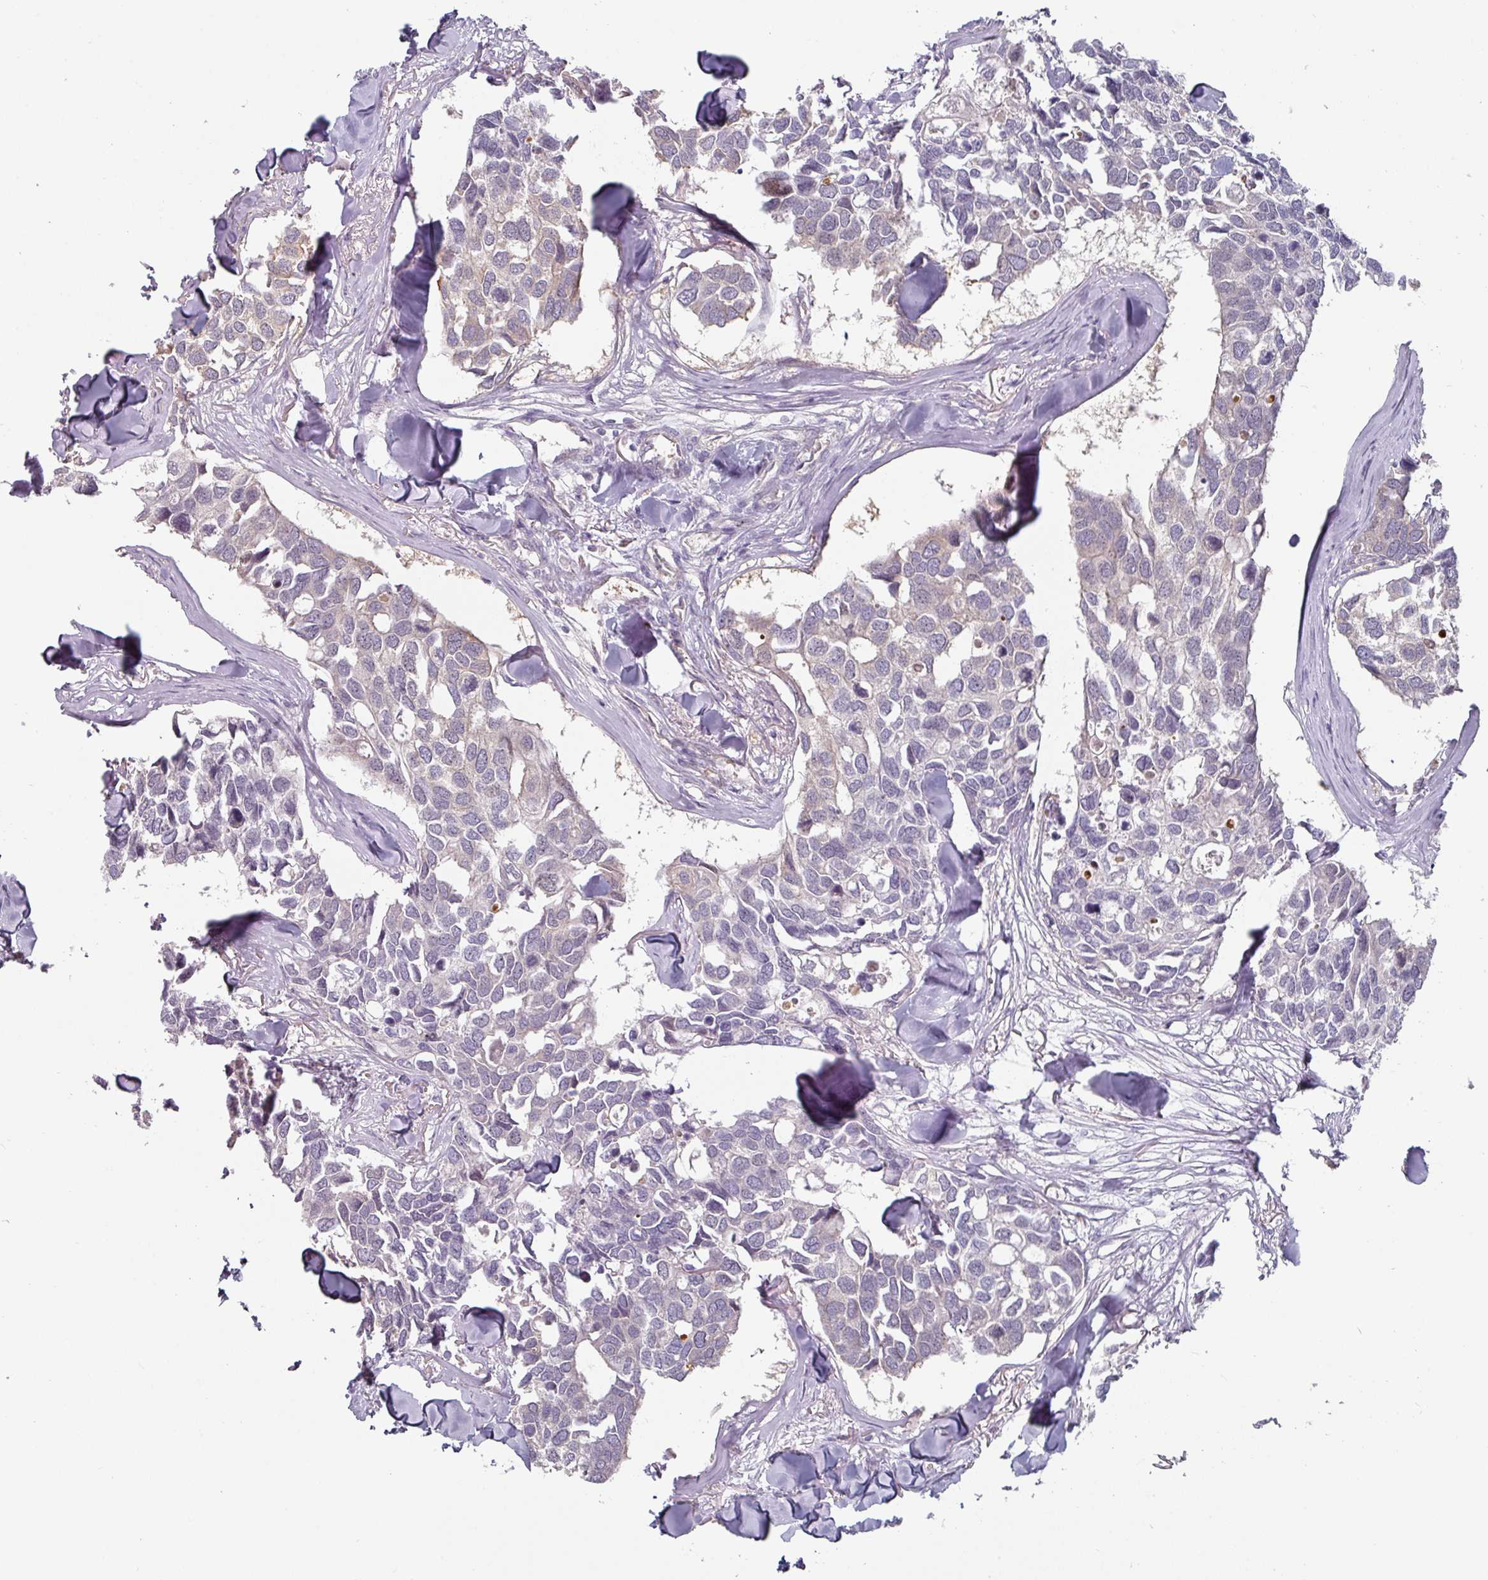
{"staining": {"intensity": "negative", "quantity": "none", "location": "none"}, "tissue": "breast cancer", "cell_type": "Tumor cells", "image_type": "cancer", "snomed": [{"axis": "morphology", "description": "Duct carcinoma"}, {"axis": "topography", "description": "Breast"}], "caption": "A histopathology image of breast intraductal carcinoma stained for a protein reveals no brown staining in tumor cells.", "gene": "ZBTB6", "patient": {"sex": "female", "age": 83}}